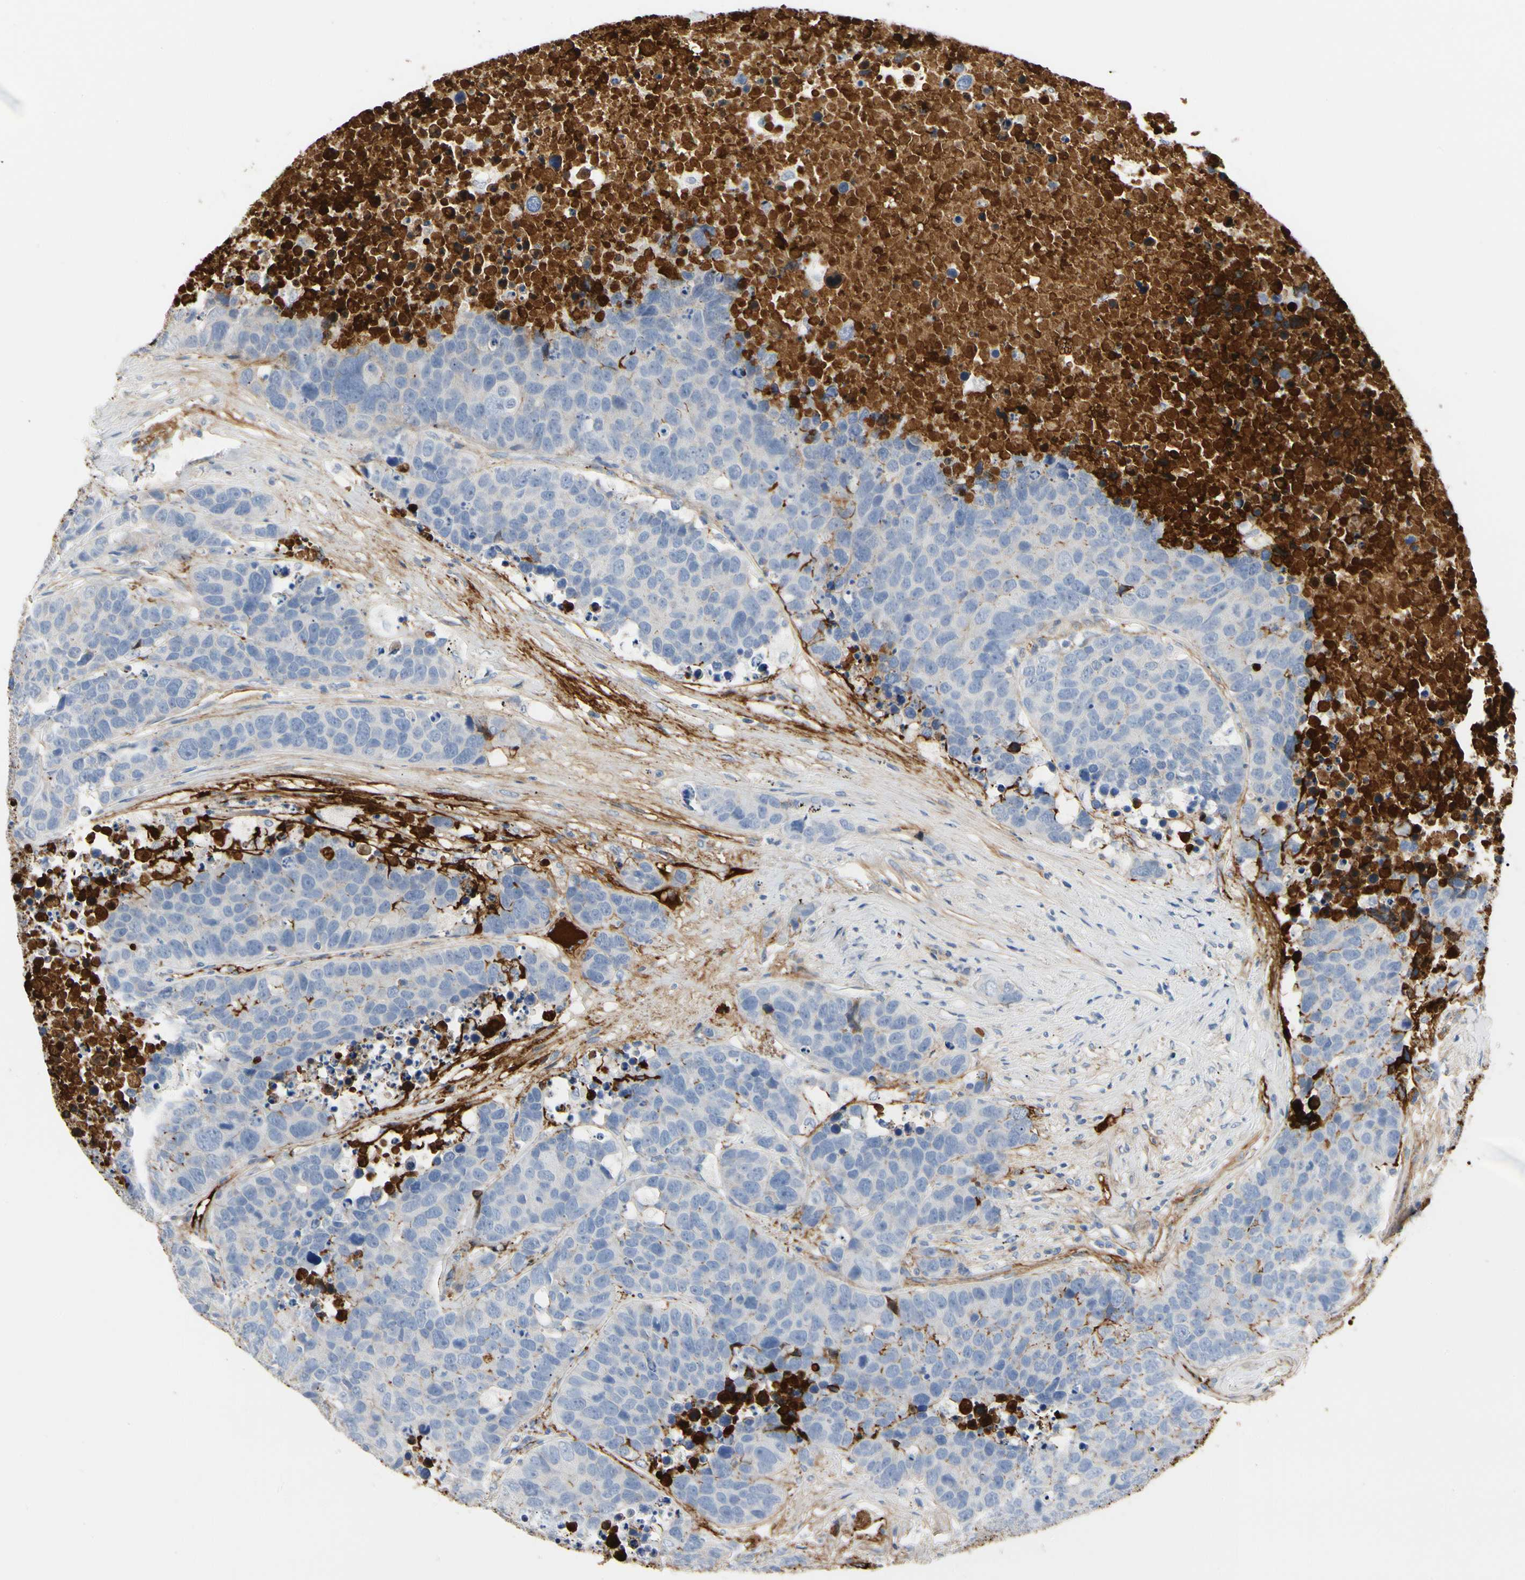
{"staining": {"intensity": "negative", "quantity": "none", "location": "none"}, "tissue": "carcinoid", "cell_type": "Tumor cells", "image_type": "cancer", "snomed": [{"axis": "morphology", "description": "Carcinoid, malignant, NOS"}, {"axis": "topography", "description": "Lung"}], "caption": "High power microscopy photomicrograph of an immunohistochemistry (IHC) micrograph of carcinoid, revealing no significant positivity in tumor cells.", "gene": "FGB", "patient": {"sex": "male", "age": 60}}